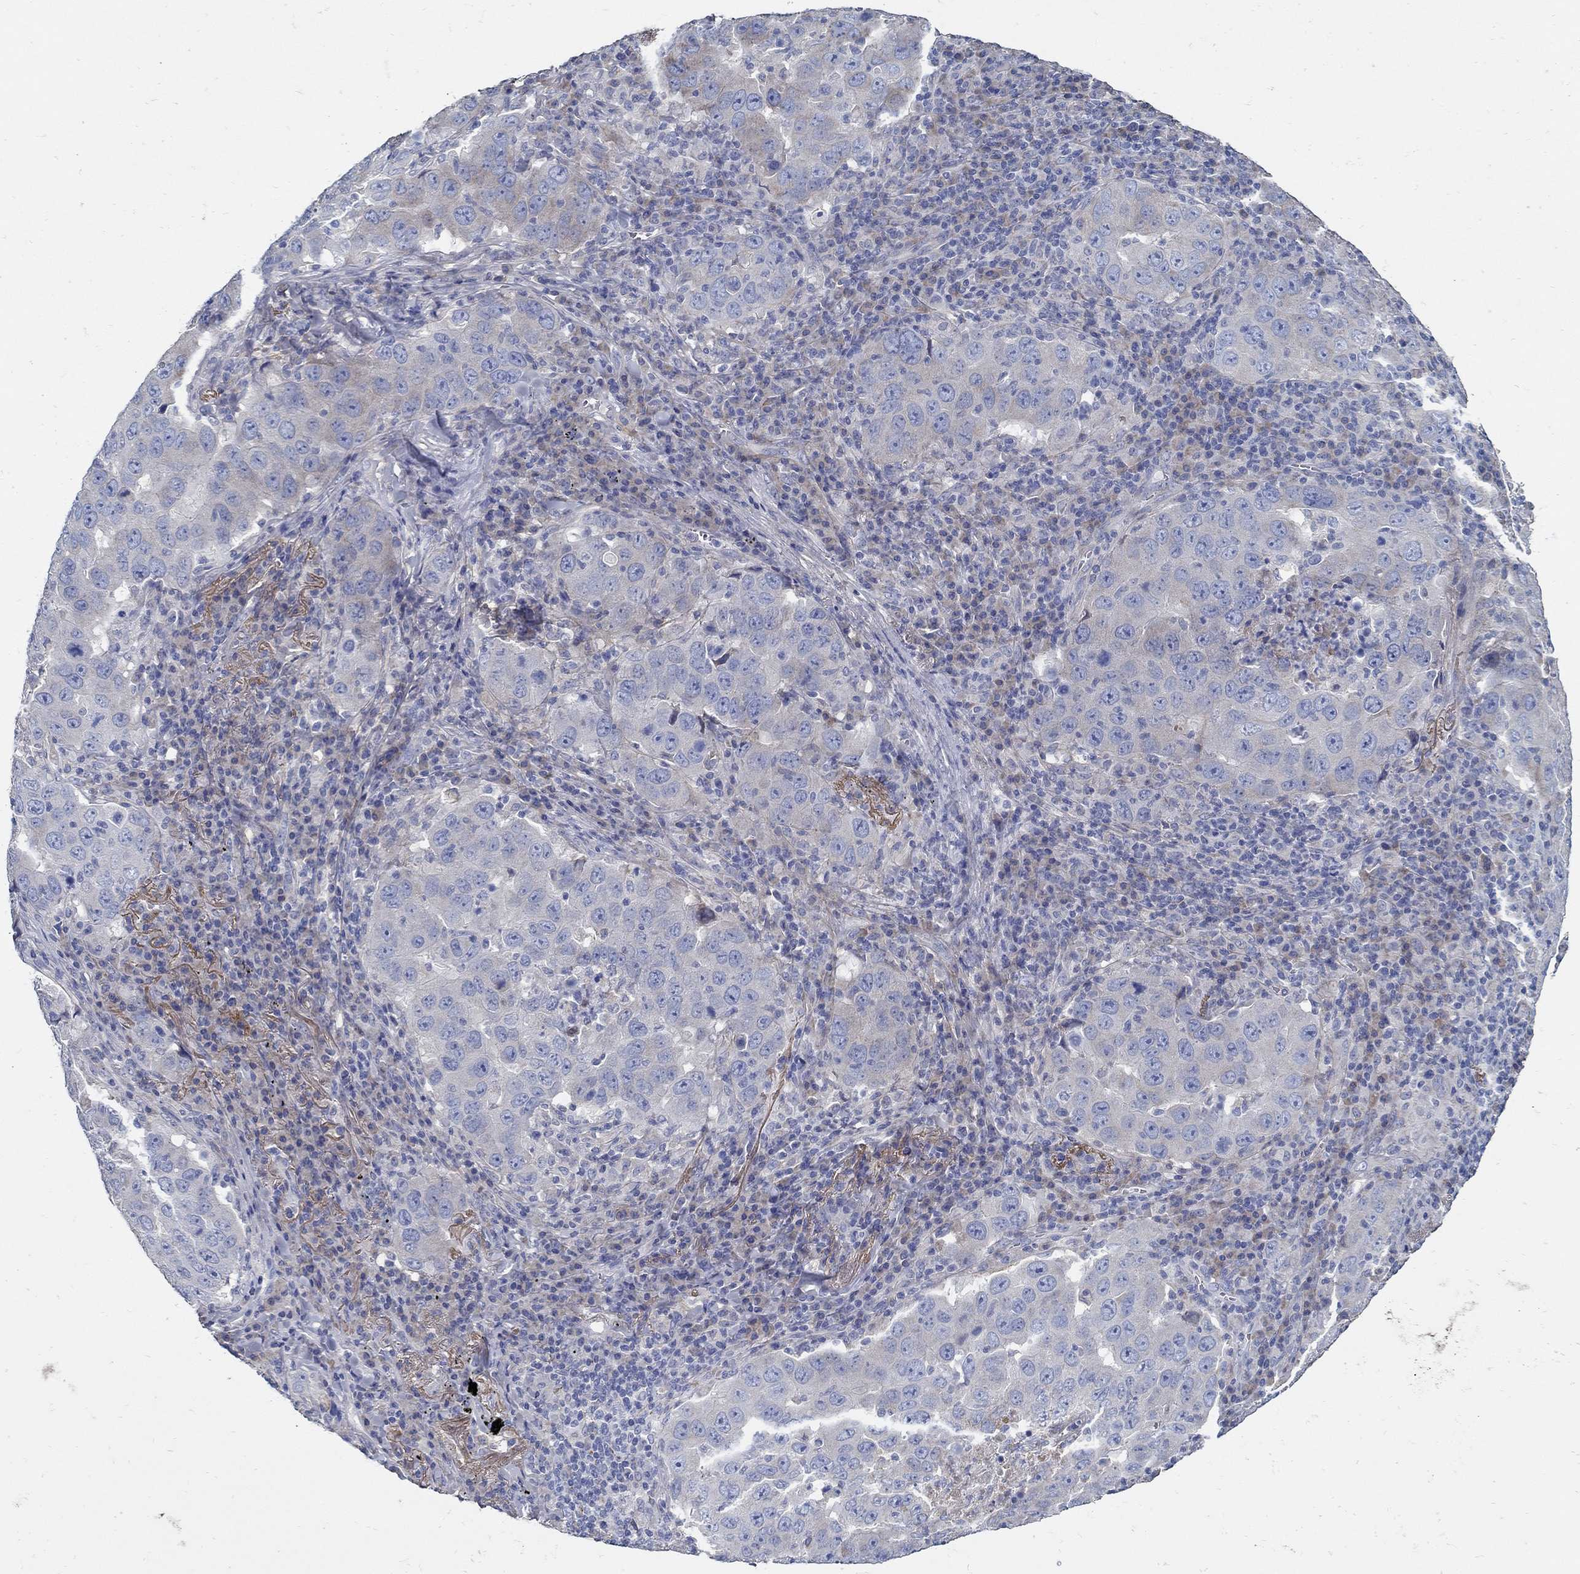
{"staining": {"intensity": "negative", "quantity": "none", "location": "none"}, "tissue": "lung cancer", "cell_type": "Tumor cells", "image_type": "cancer", "snomed": [{"axis": "morphology", "description": "Adenocarcinoma, NOS"}, {"axis": "topography", "description": "Lung"}], "caption": "There is no significant staining in tumor cells of lung adenocarcinoma.", "gene": "TGFBI", "patient": {"sex": "male", "age": 73}}